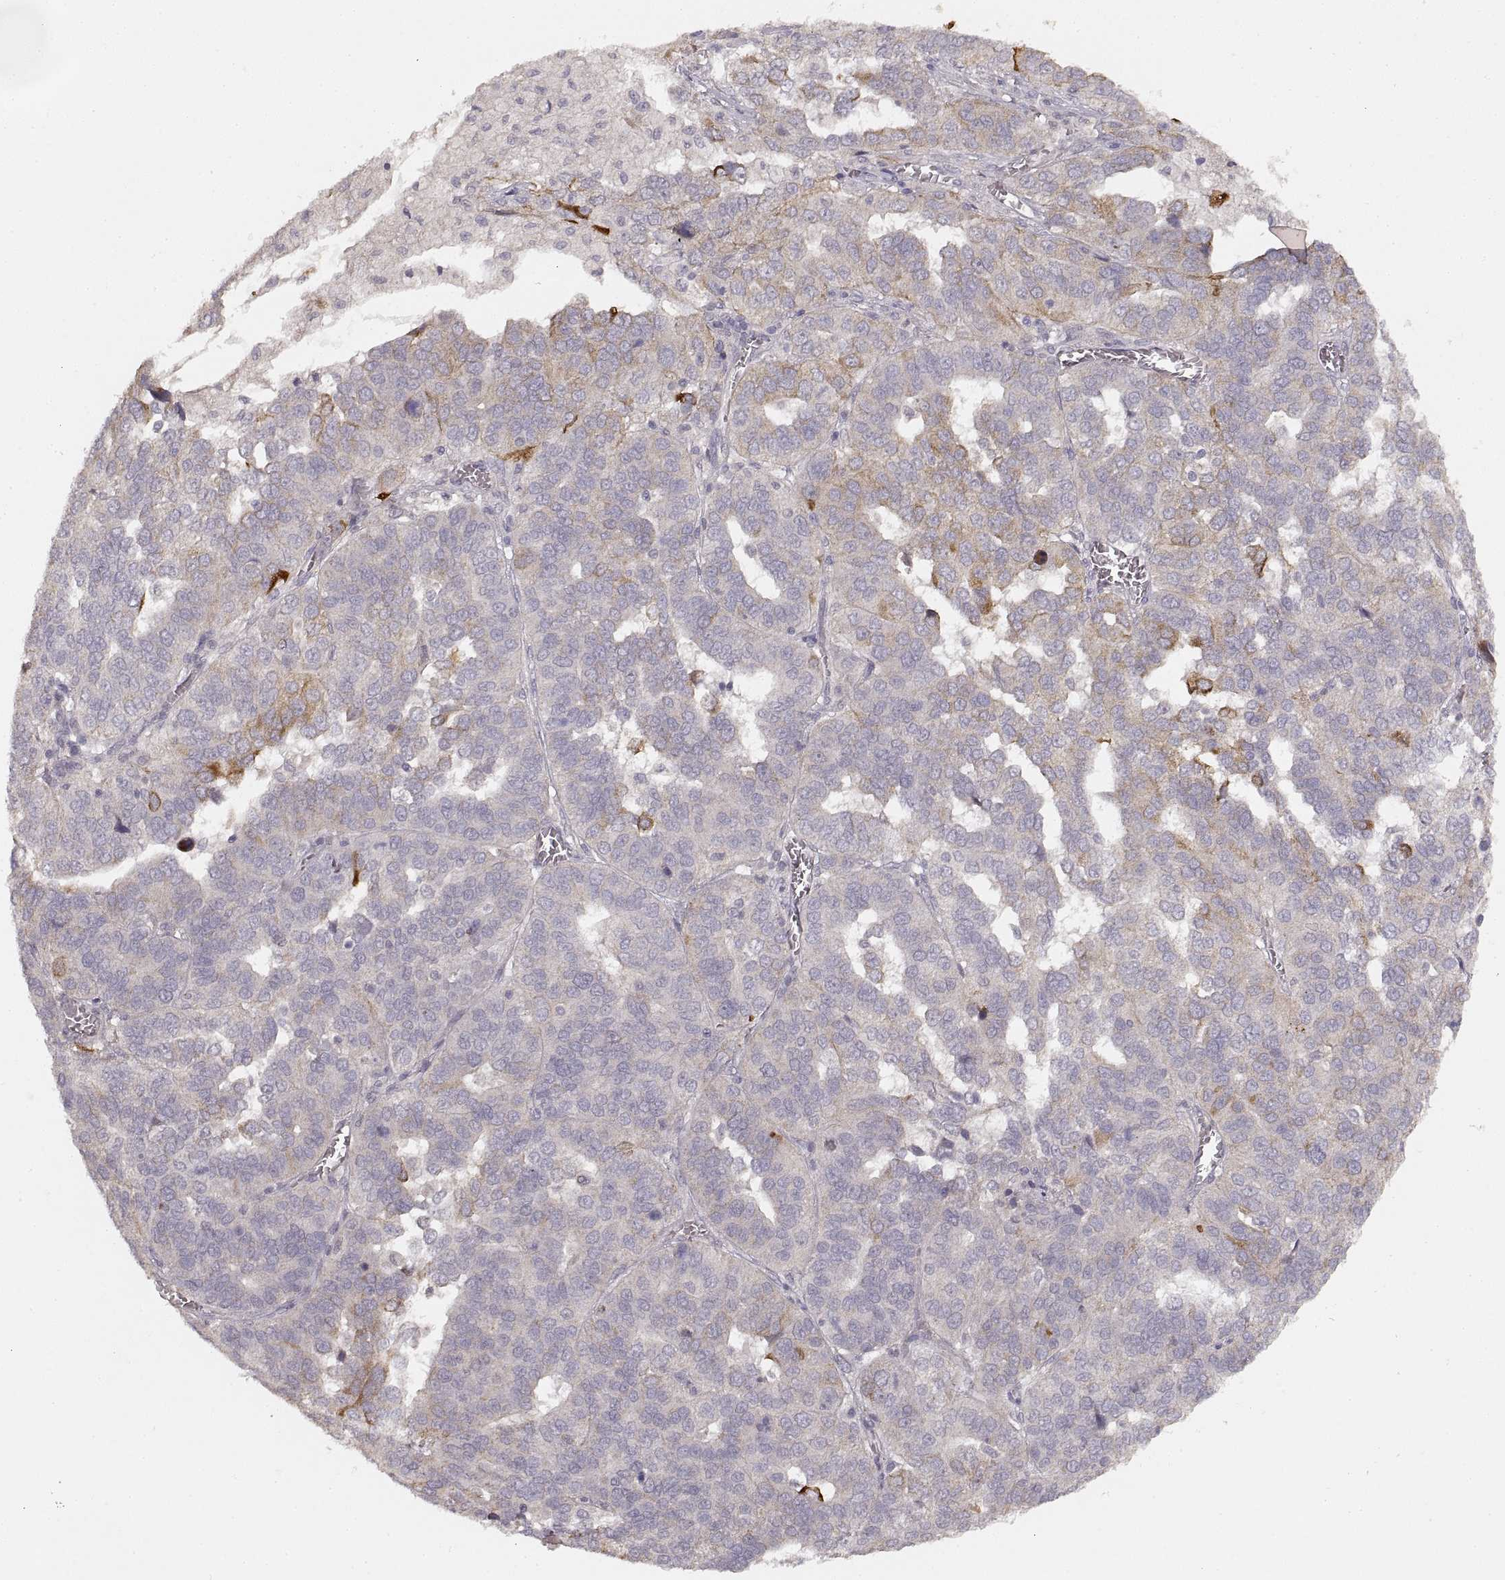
{"staining": {"intensity": "strong", "quantity": "<25%", "location": "cytoplasmic/membranous"}, "tissue": "ovarian cancer", "cell_type": "Tumor cells", "image_type": "cancer", "snomed": [{"axis": "morphology", "description": "Carcinoma, endometroid"}, {"axis": "topography", "description": "Soft tissue"}, {"axis": "topography", "description": "Ovary"}], "caption": "Ovarian cancer was stained to show a protein in brown. There is medium levels of strong cytoplasmic/membranous staining in approximately <25% of tumor cells.", "gene": "LAMC2", "patient": {"sex": "female", "age": 52}}